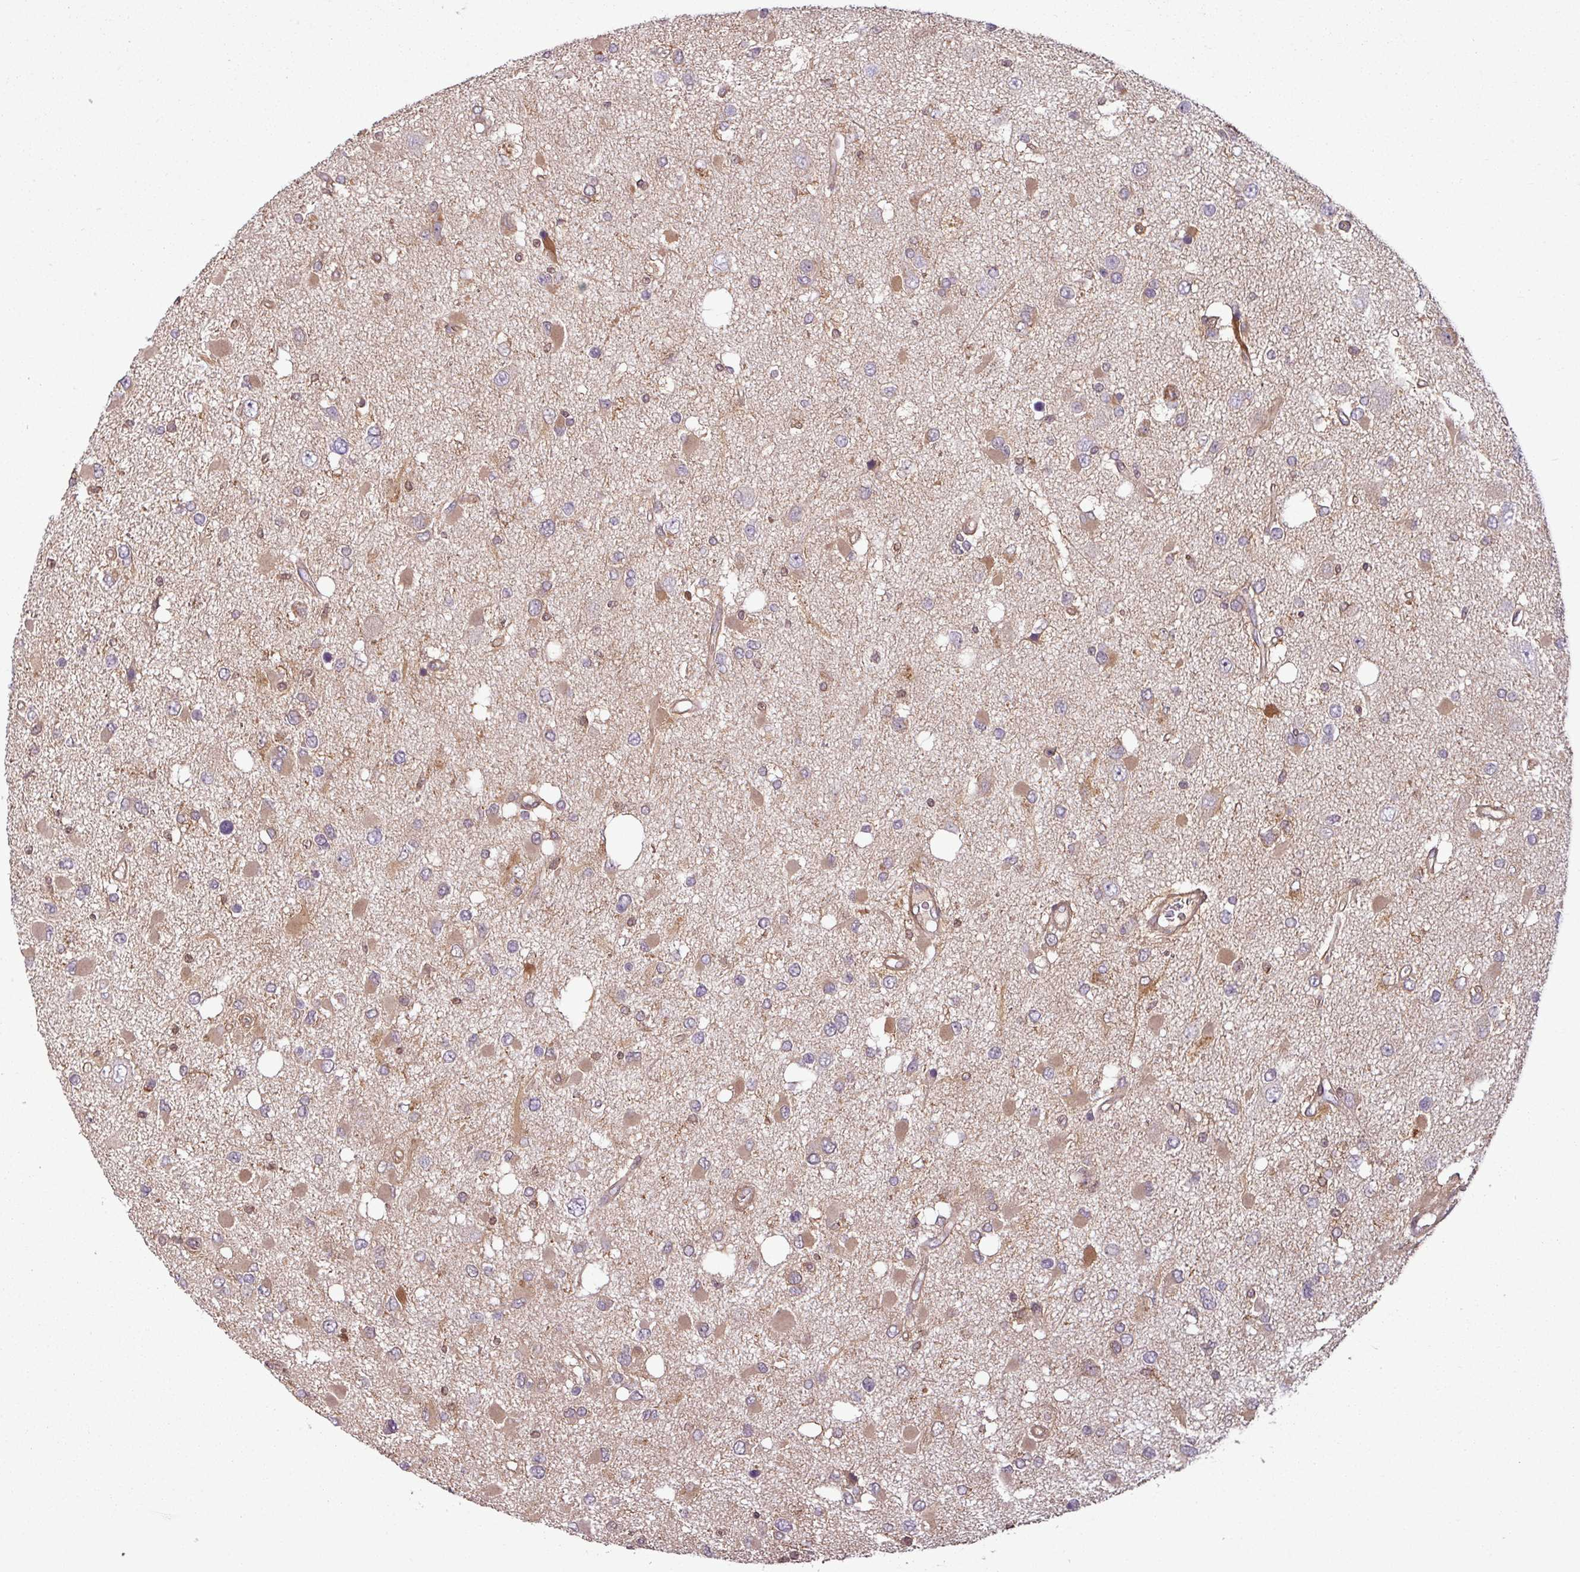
{"staining": {"intensity": "weak", "quantity": "<25%", "location": "cytoplasmic/membranous"}, "tissue": "glioma", "cell_type": "Tumor cells", "image_type": "cancer", "snomed": [{"axis": "morphology", "description": "Glioma, malignant, High grade"}, {"axis": "topography", "description": "Brain"}], "caption": "Photomicrograph shows no protein positivity in tumor cells of glioma tissue.", "gene": "SH3BGRL", "patient": {"sex": "male", "age": 53}}